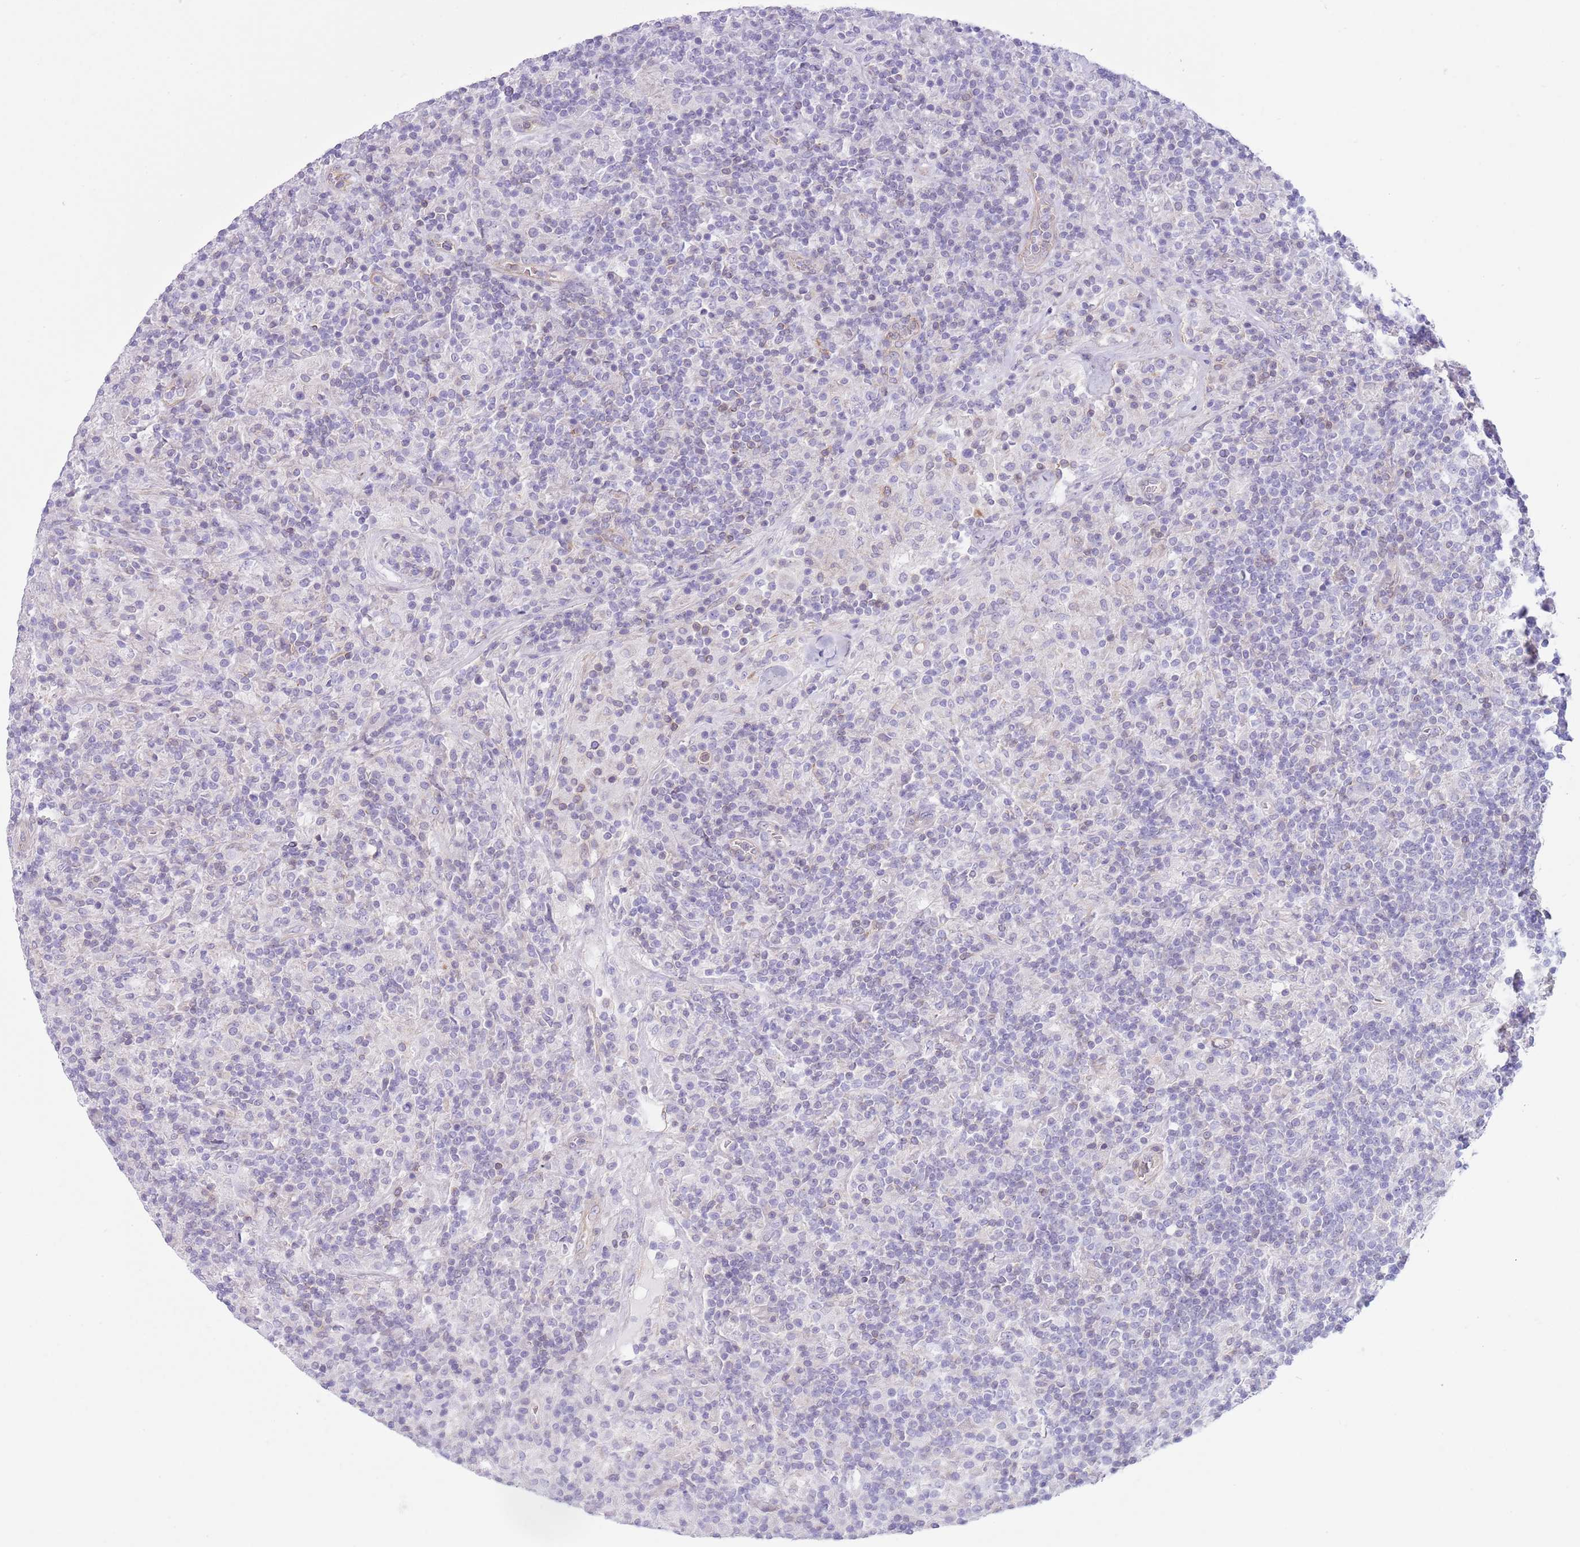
{"staining": {"intensity": "negative", "quantity": "none", "location": "none"}, "tissue": "lymphoma", "cell_type": "Tumor cells", "image_type": "cancer", "snomed": [{"axis": "morphology", "description": "Hodgkin's disease, NOS"}, {"axis": "topography", "description": "Lymph node"}], "caption": "DAB immunohistochemical staining of human Hodgkin's disease shows no significant positivity in tumor cells.", "gene": "RBP3", "patient": {"sex": "male", "age": 70}}